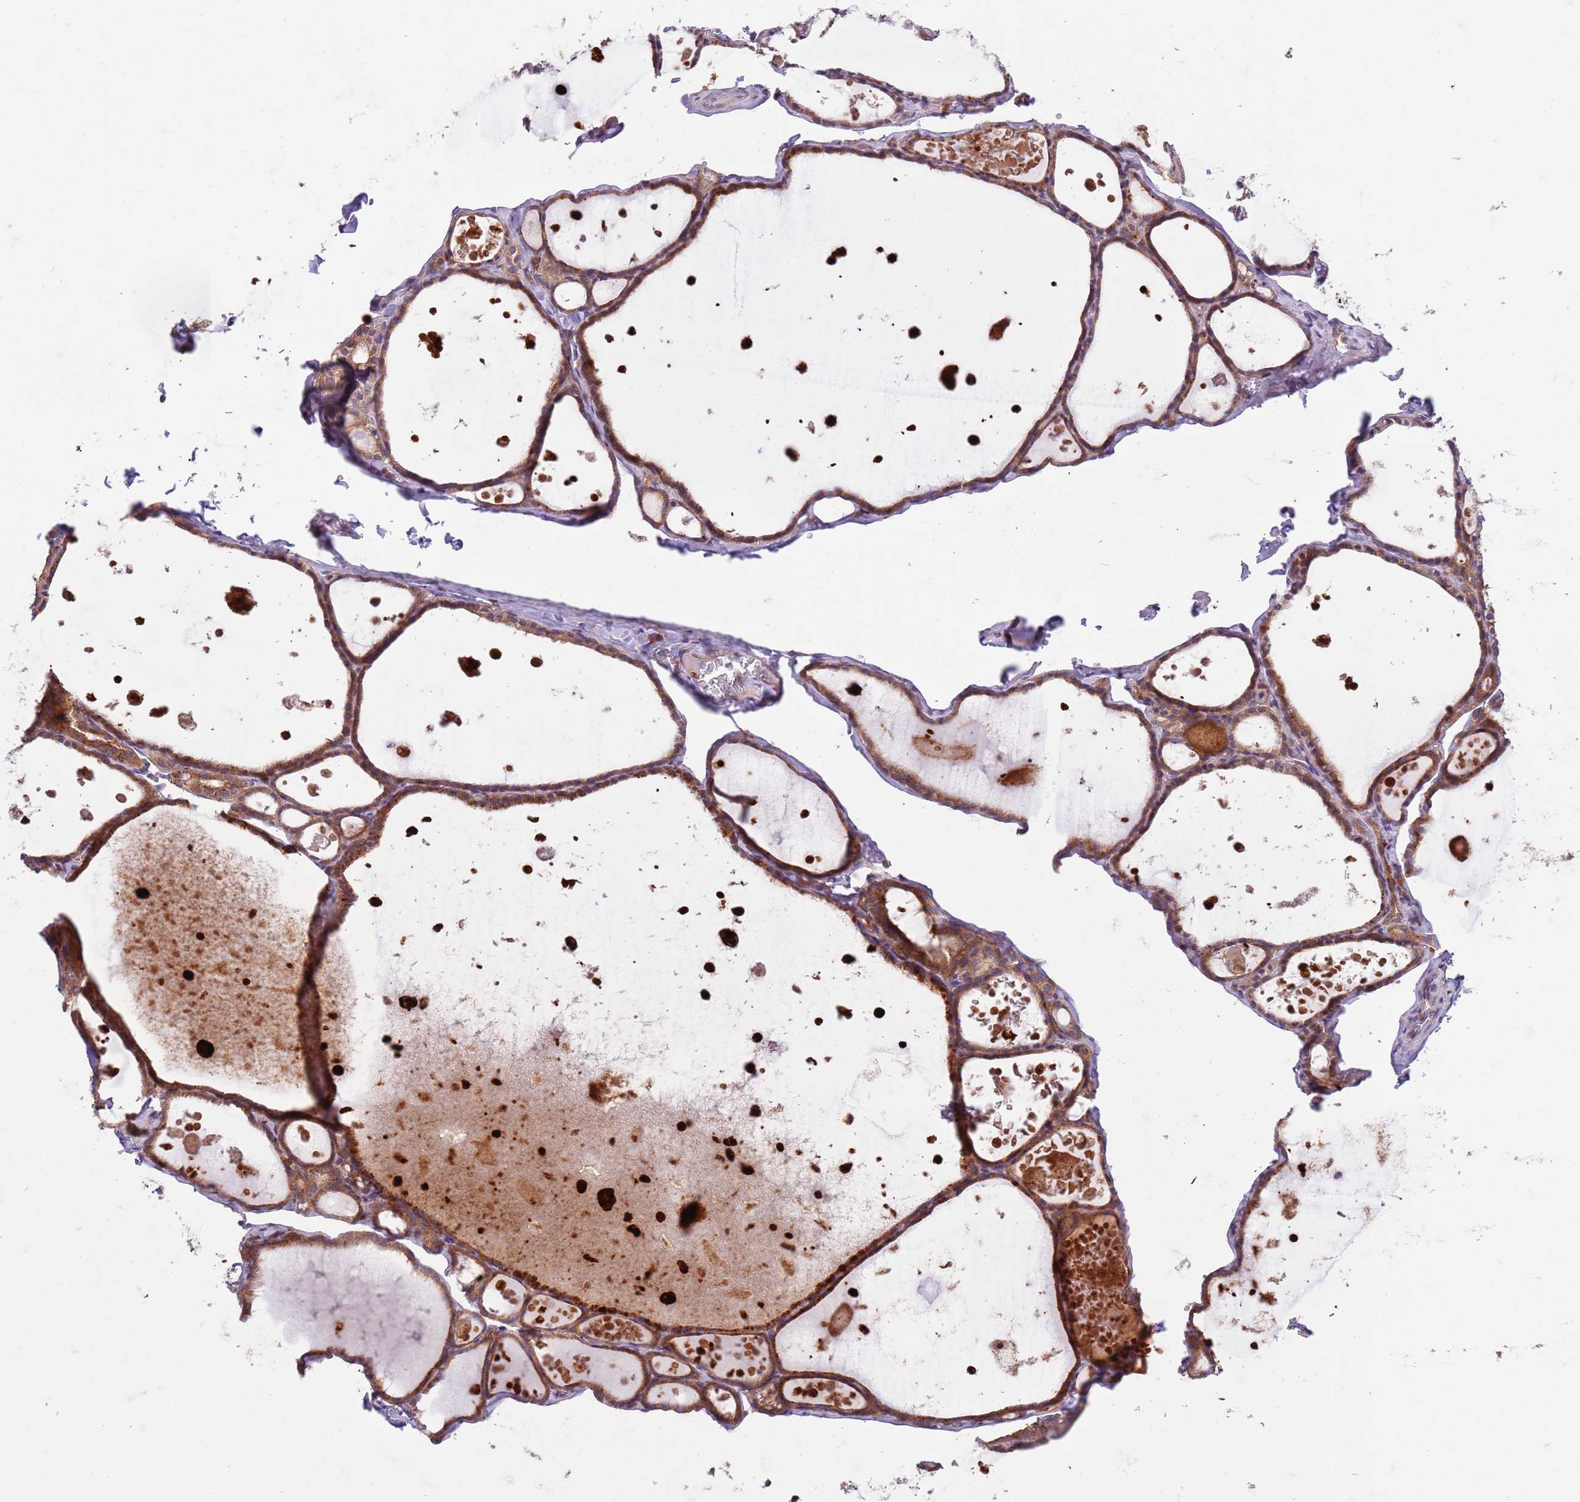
{"staining": {"intensity": "moderate", "quantity": ">75%", "location": "cytoplasmic/membranous"}, "tissue": "thyroid gland", "cell_type": "Glandular cells", "image_type": "normal", "snomed": [{"axis": "morphology", "description": "Normal tissue, NOS"}, {"axis": "topography", "description": "Thyroid gland"}], "caption": "The micrograph demonstrates immunohistochemical staining of unremarkable thyroid gland. There is moderate cytoplasmic/membranous expression is identified in about >75% of glandular cells. Using DAB (3,3'-diaminobenzidine) (brown) and hematoxylin (blue) stains, captured at high magnification using brightfield microscopy.", "gene": "OSBP", "patient": {"sex": "male", "age": 56}}